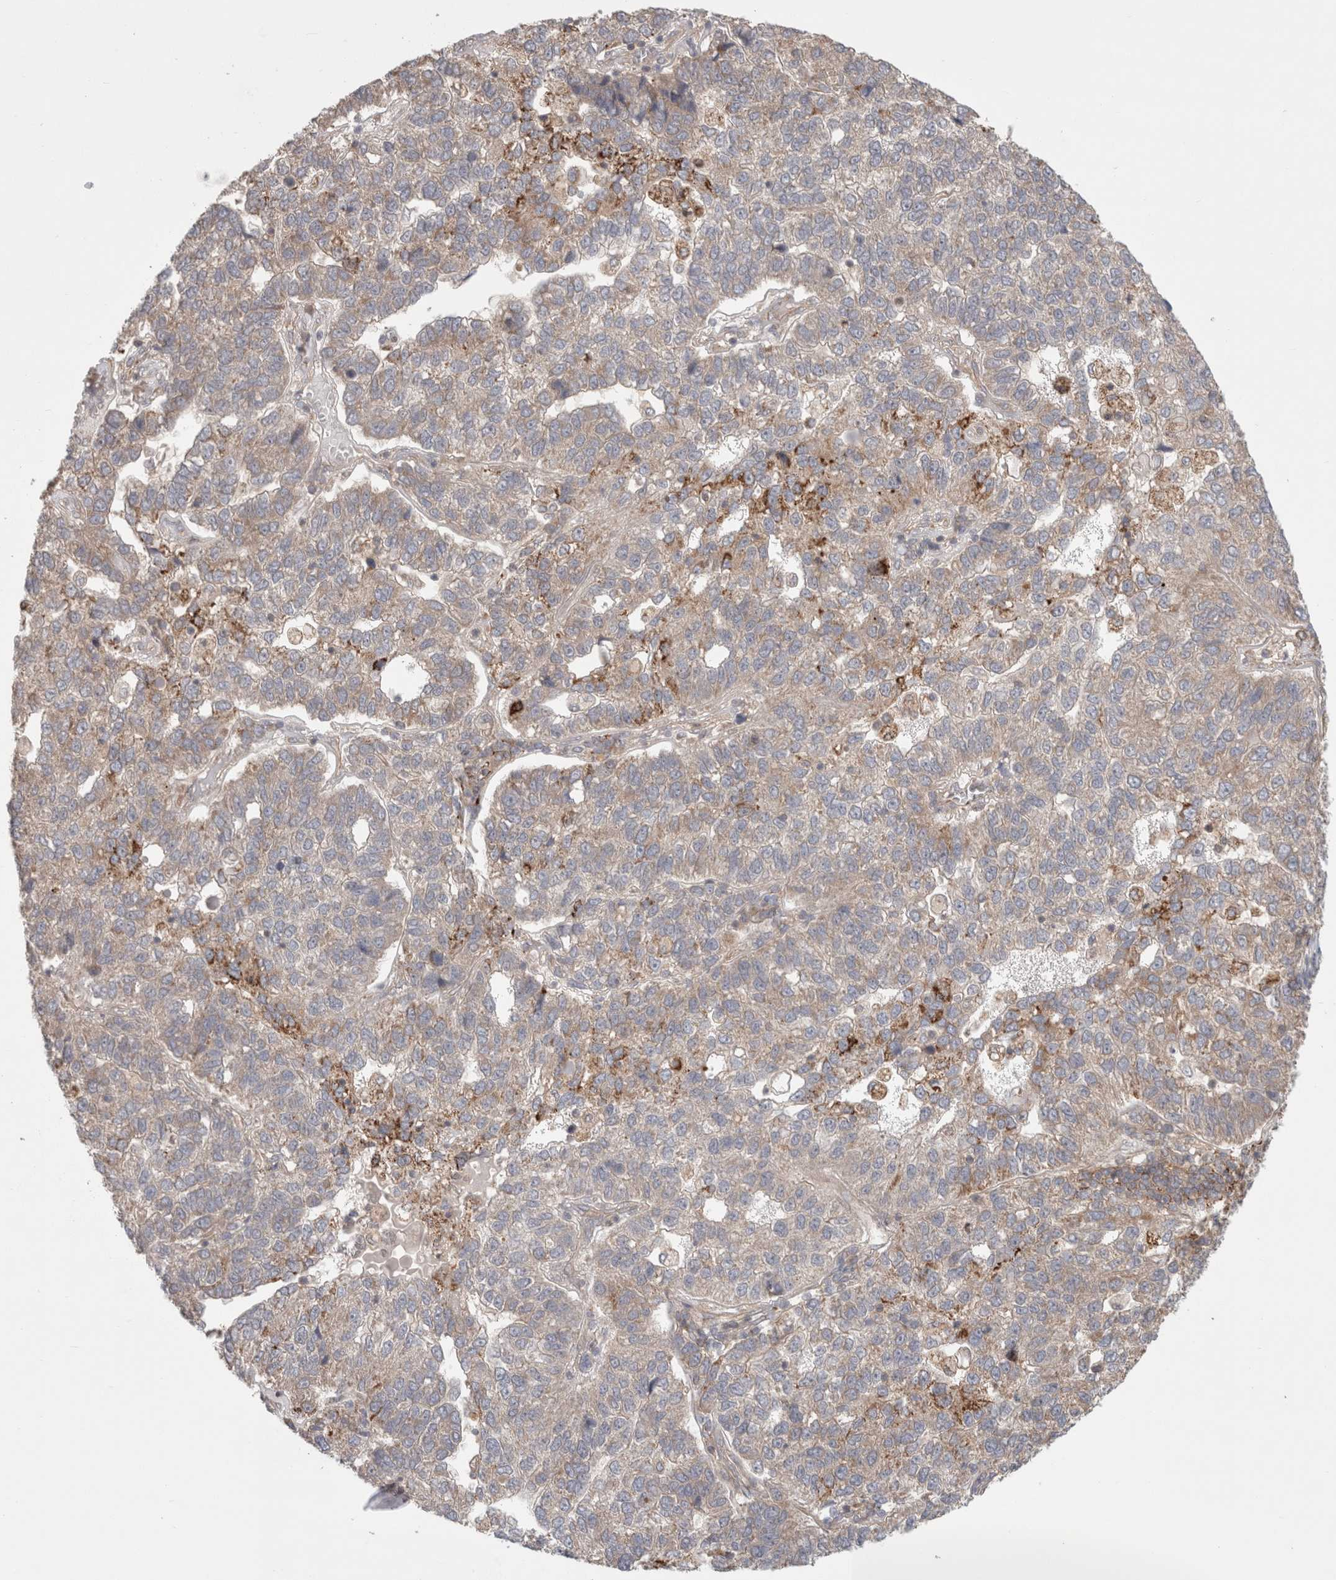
{"staining": {"intensity": "moderate", "quantity": "<25%", "location": "cytoplasmic/membranous"}, "tissue": "pancreatic cancer", "cell_type": "Tumor cells", "image_type": "cancer", "snomed": [{"axis": "morphology", "description": "Adenocarcinoma, NOS"}, {"axis": "topography", "description": "Pancreas"}], "caption": "An immunohistochemistry (IHC) photomicrograph of tumor tissue is shown. Protein staining in brown highlights moderate cytoplasmic/membranous positivity in pancreatic cancer (adenocarcinoma) within tumor cells.", "gene": "HROB", "patient": {"sex": "female", "age": 61}}